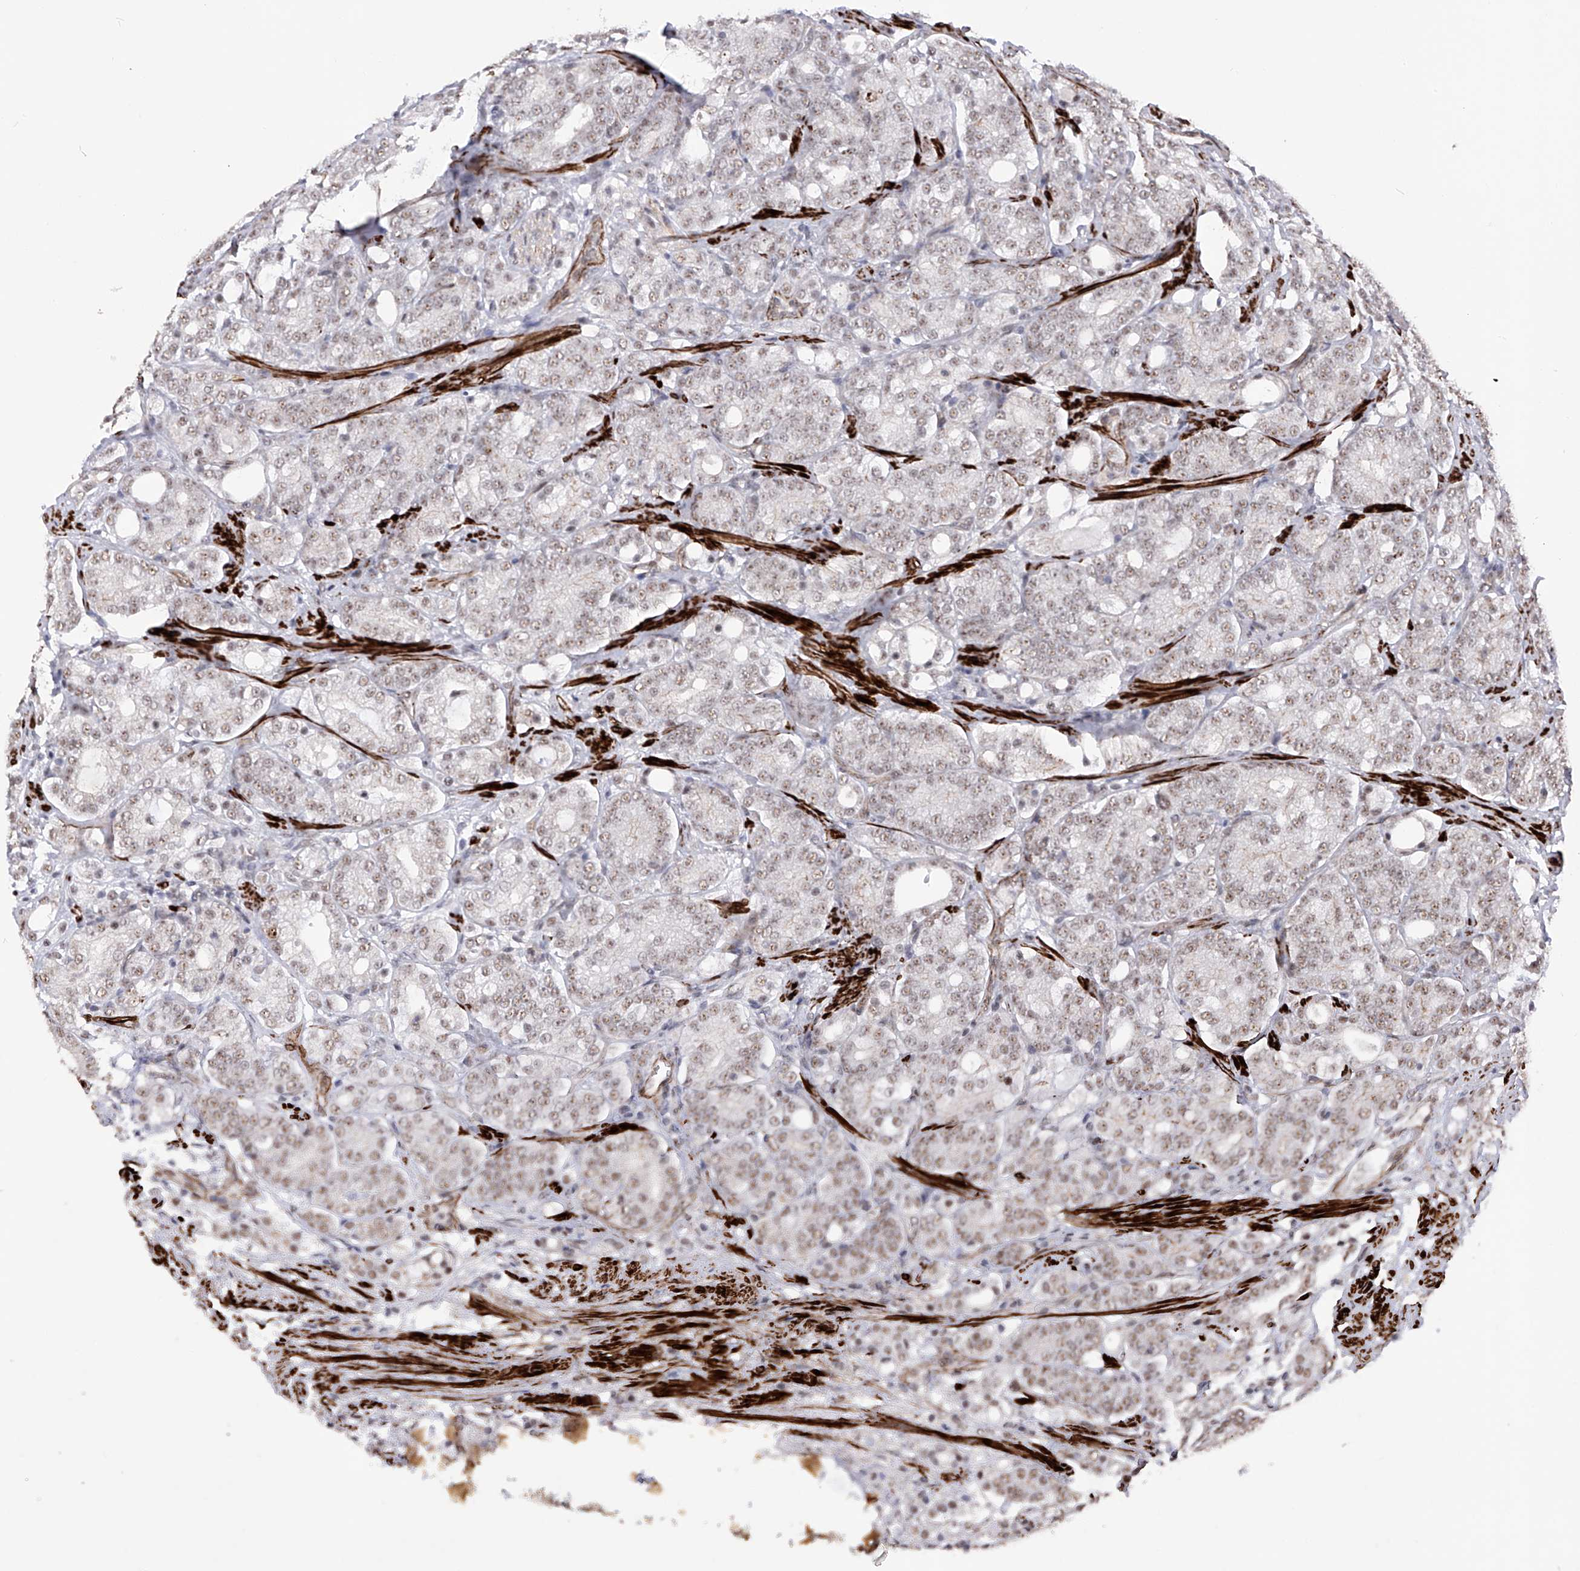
{"staining": {"intensity": "weak", "quantity": ">75%", "location": "nuclear"}, "tissue": "prostate cancer", "cell_type": "Tumor cells", "image_type": "cancer", "snomed": [{"axis": "morphology", "description": "Adenocarcinoma, High grade"}, {"axis": "topography", "description": "Prostate"}], "caption": "This micrograph exhibits IHC staining of human prostate cancer, with low weak nuclear positivity in about >75% of tumor cells.", "gene": "NFATC4", "patient": {"sex": "male", "age": 57}}